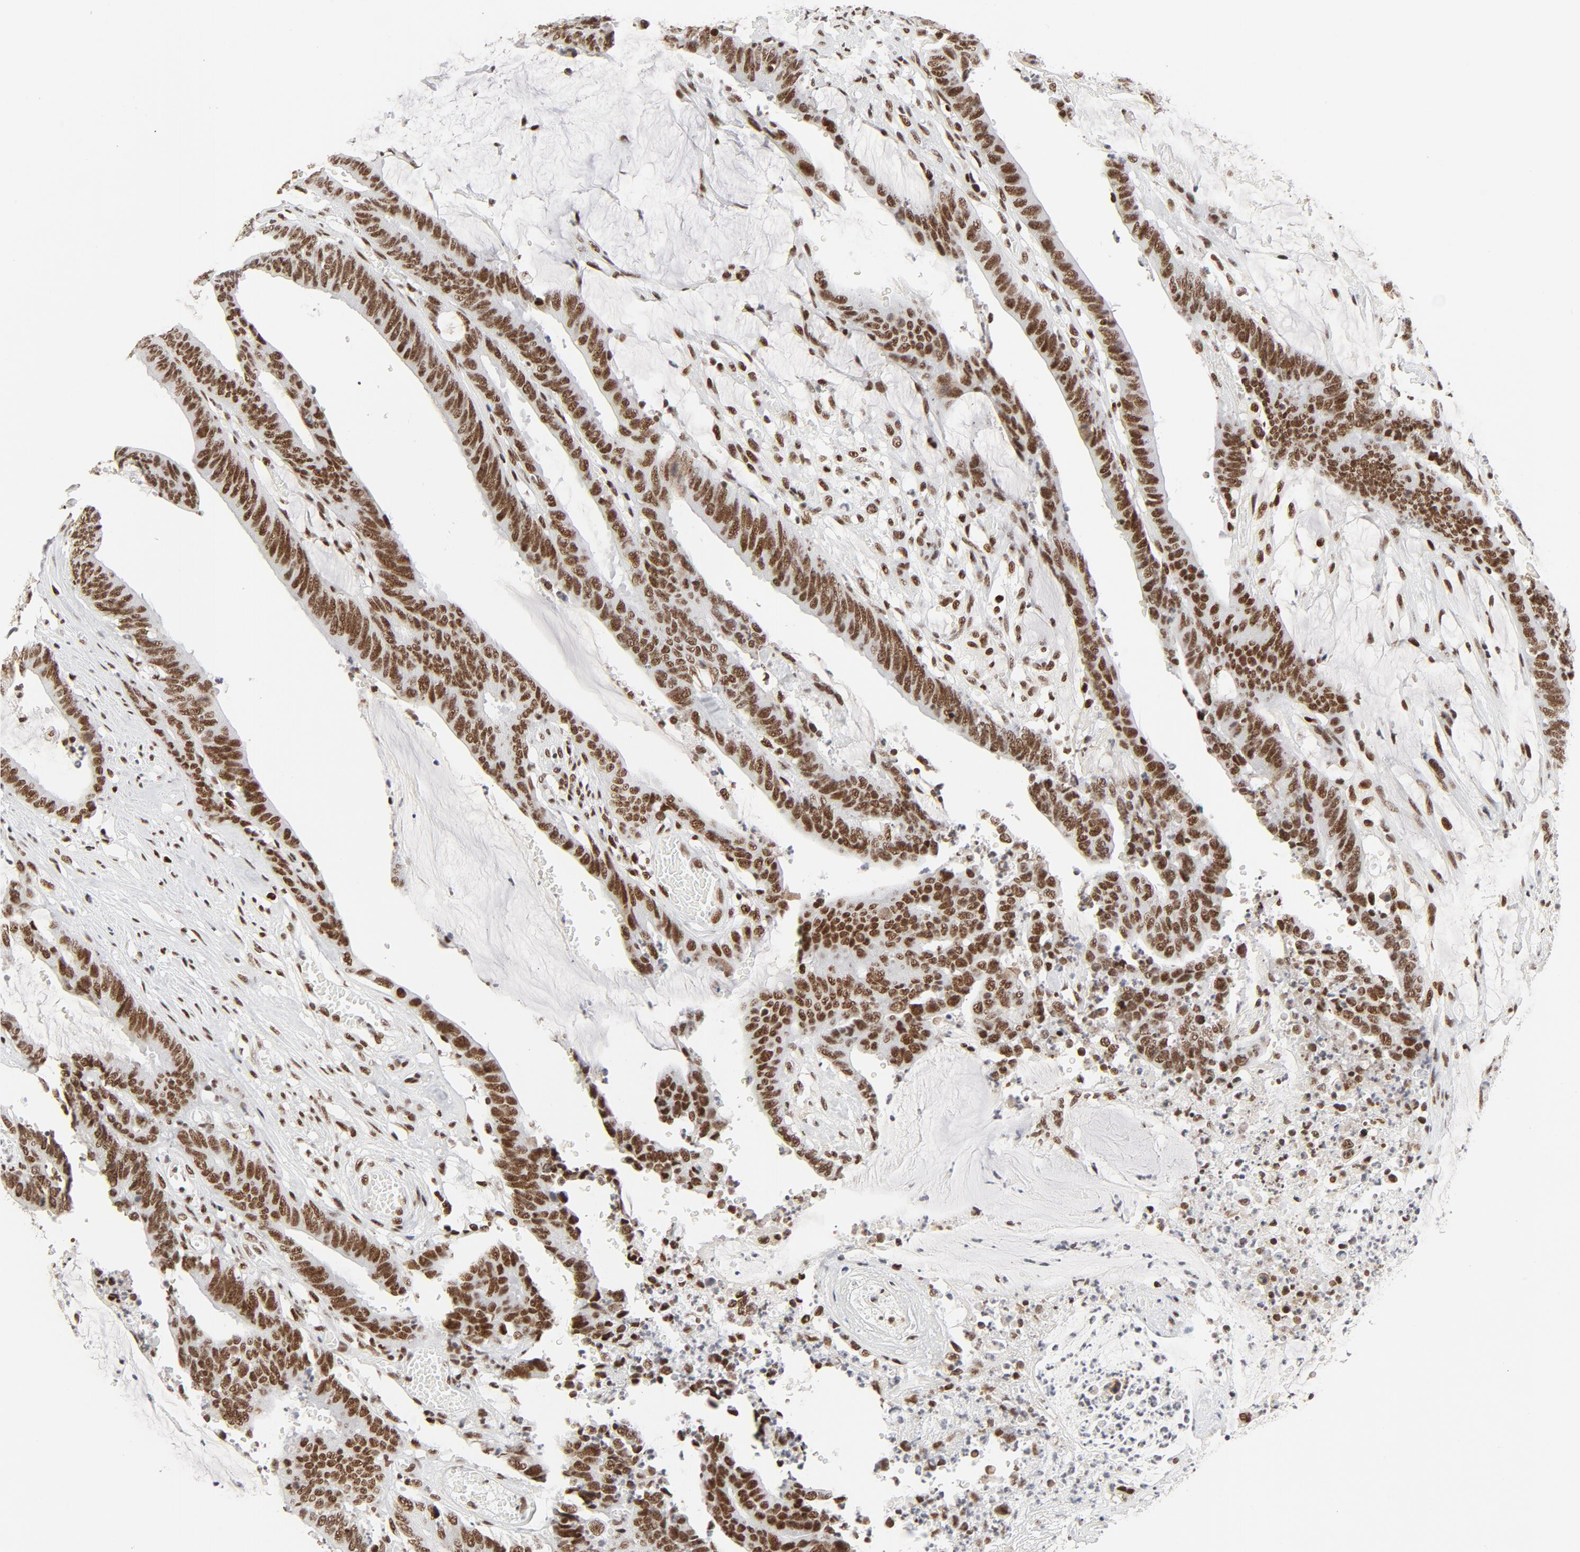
{"staining": {"intensity": "moderate", "quantity": ">75%", "location": "nuclear"}, "tissue": "colorectal cancer", "cell_type": "Tumor cells", "image_type": "cancer", "snomed": [{"axis": "morphology", "description": "Adenocarcinoma, NOS"}, {"axis": "topography", "description": "Rectum"}], "caption": "IHC staining of colorectal cancer, which demonstrates medium levels of moderate nuclear positivity in approximately >75% of tumor cells indicating moderate nuclear protein positivity. The staining was performed using DAB (3,3'-diaminobenzidine) (brown) for protein detection and nuclei were counterstained in hematoxylin (blue).", "gene": "GTF2H1", "patient": {"sex": "female", "age": 66}}